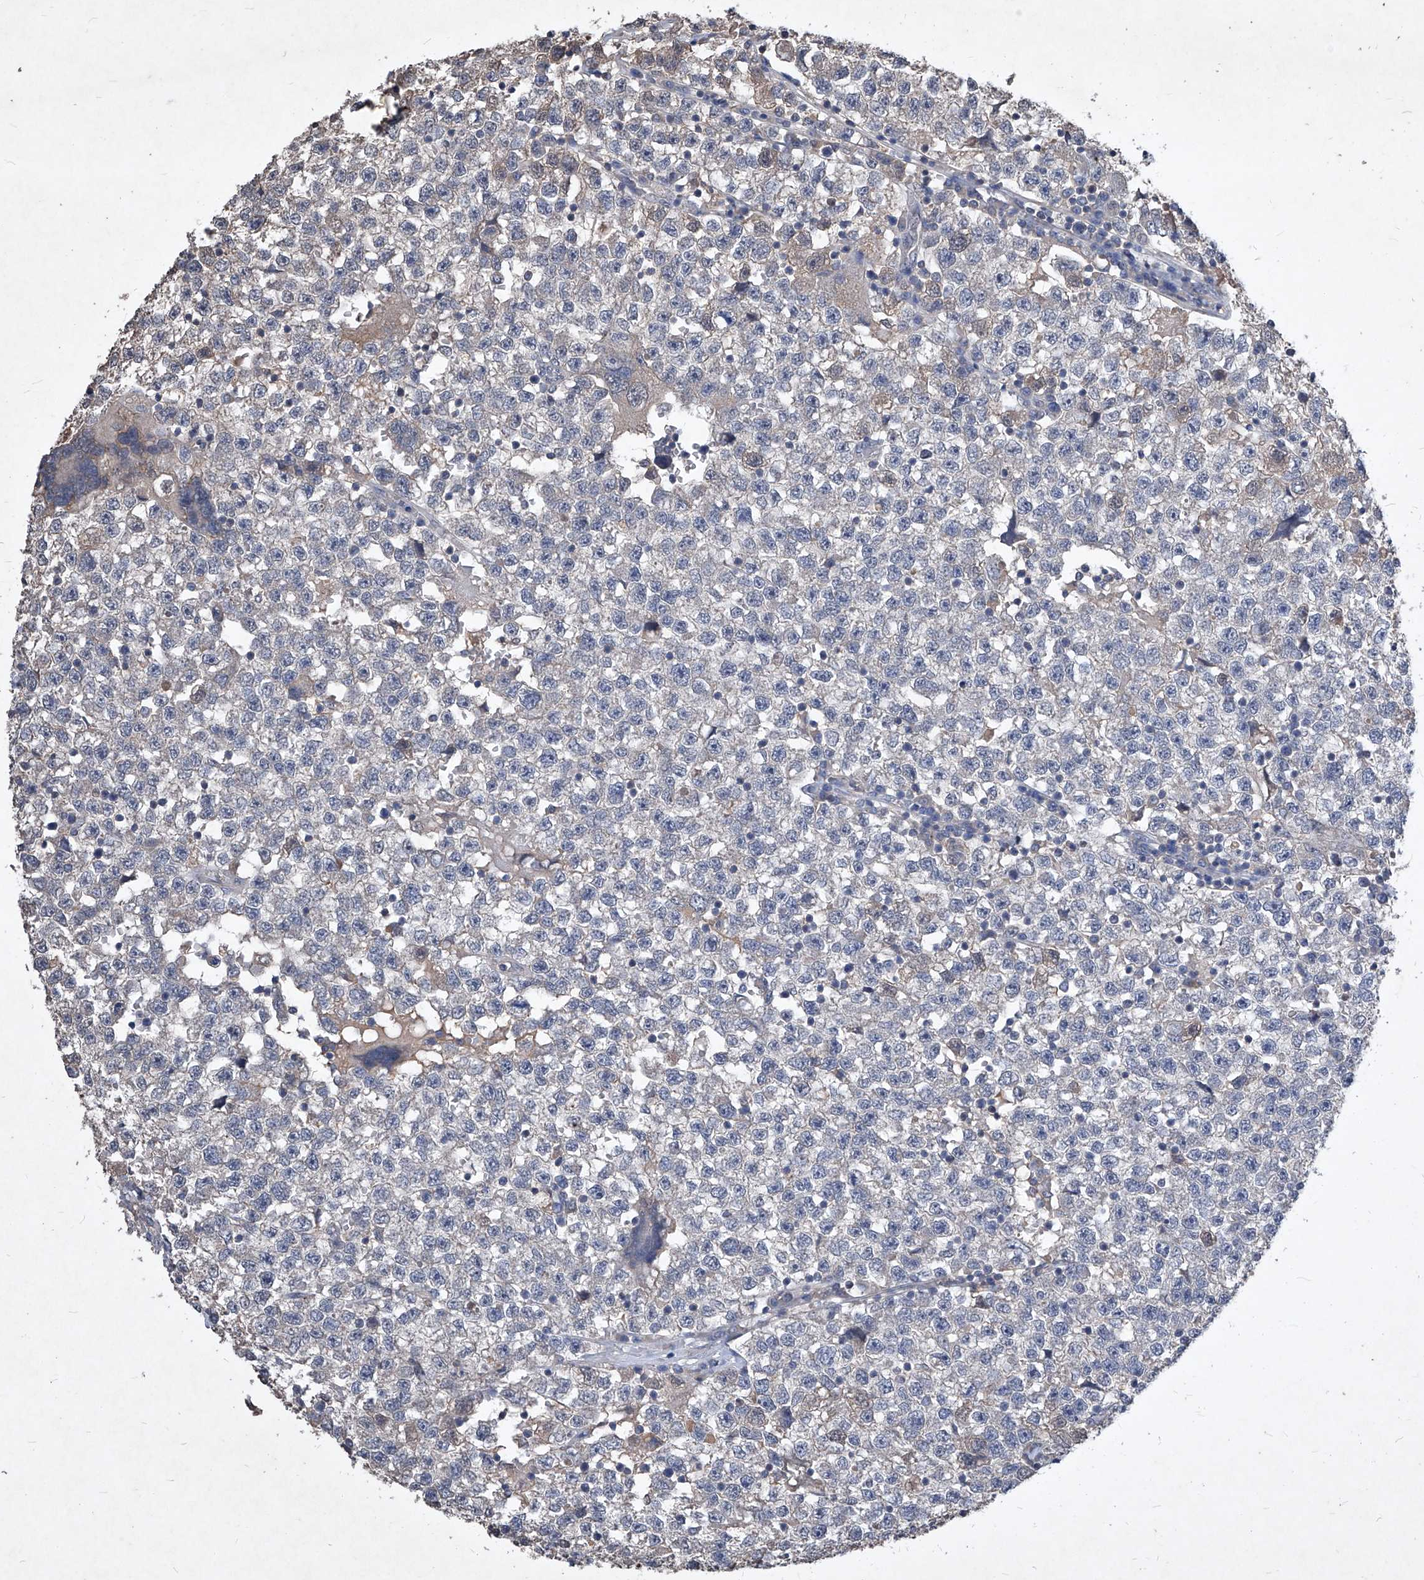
{"staining": {"intensity": "negative", "quantity": "none", "location": "none"}, "tissue": "testis cancer", "cell_type": "Tumor cells", "image_type": "cancer", "snomed": [{"axis": "morphology", "description": "Seminoma, NOS"}, {"axis": "topography", "description": "Testis"}], "caption": "A photomicrograph of human seminoma (testis) is negative for staining in tumor cells.", "gene": "SYNGR1", "patient": {"sex": "male", "age": 22}}